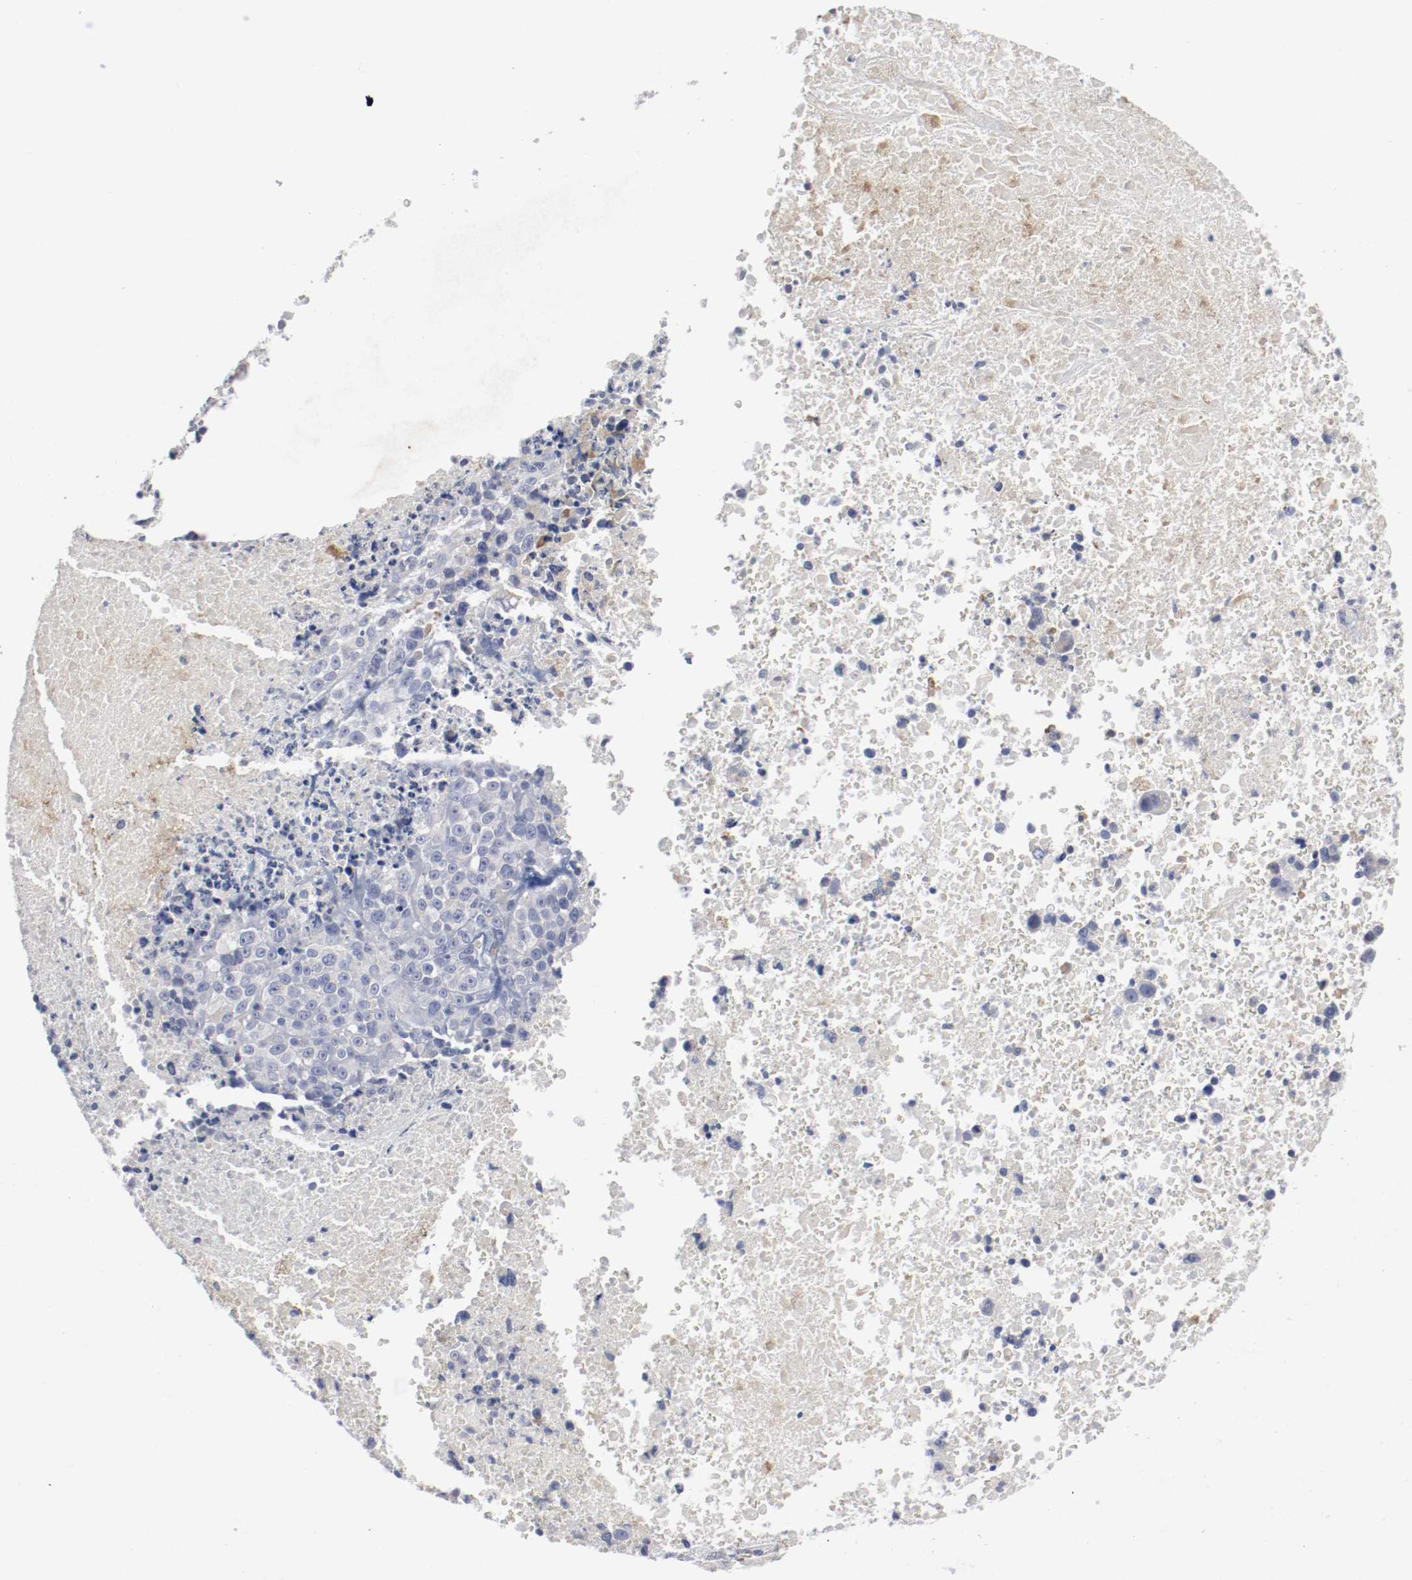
{"staining": {"intensity": "negative", "quantity": "none", "location": "none"}, "tissue": "melanoma", "cell_type": "Tumor cells", "image_type": "cancer", "snomed": [{"axis": "morphology", "description": "Malignant melanoma, Metastatic site"}, {"axis": "topography", "description": "Cerebral cortex"}], "caption": "Immunohistochemistry (IHC) of malignant melanoma (metastatic site) displays no positivity in tumor cells.", "gene": "FGFBP1", "patient": {"sex": "female", "age": 52}}